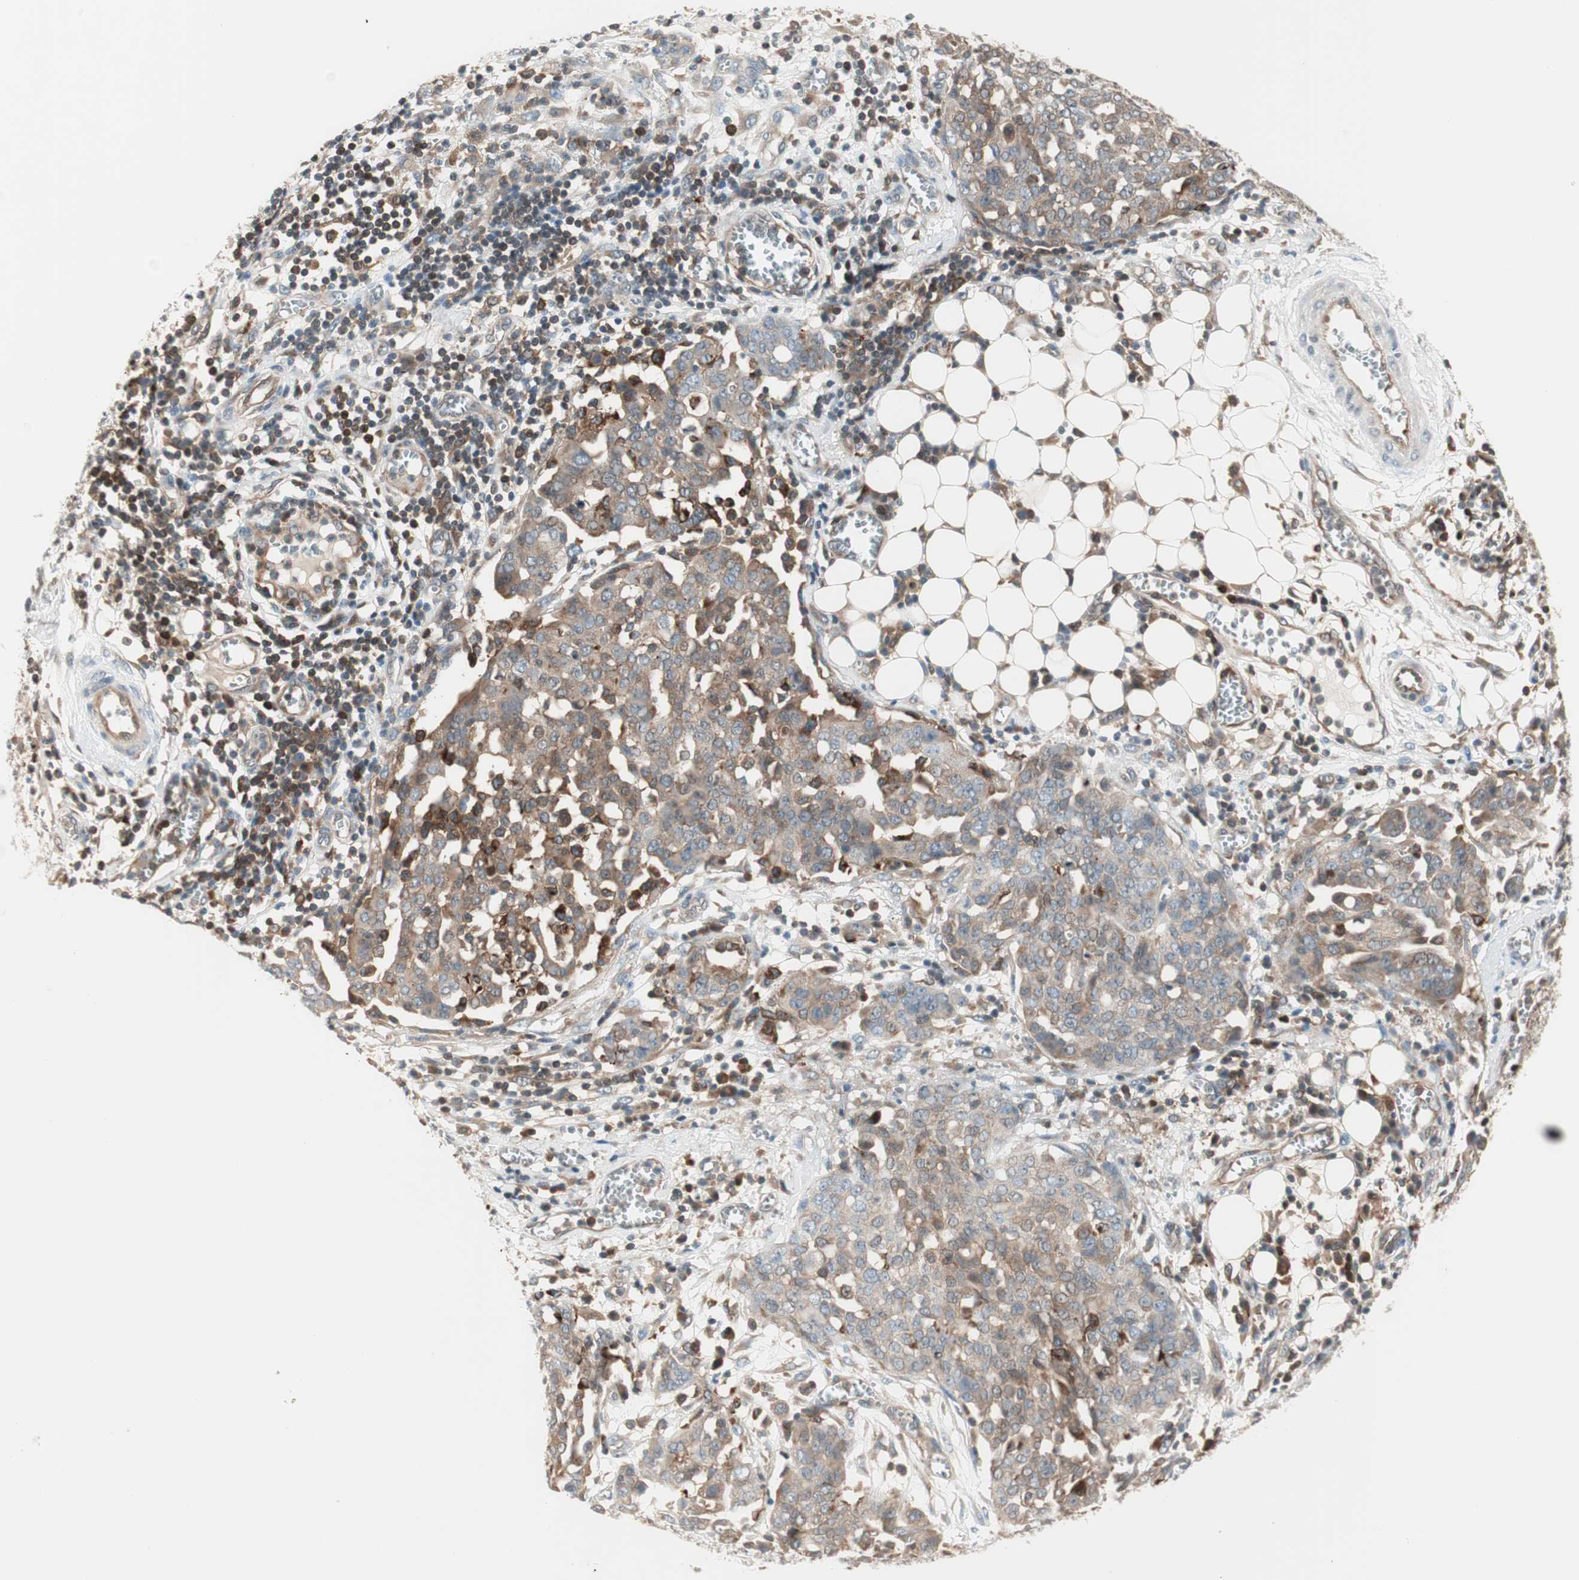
{"staining": {"intensity": "moderate", "quantity": ">75%", "location": "cytoplasmic/membranous"}, "tissue": "ovarian cancer", "cell_type": "Tumor cells", "image_type": "cancer", "snomed": [{"axis": "morphology", "description": "Cystadenocarcinoma, serous, NOS"}, {"axis": "topography", "description": "Soft tissue"}, {"axis": "topography", "description": "Ovary"}], "caption": "Immunohistochemical staining of ovarian serous cystadenocarcinoma displays medium levels of moderate cytoplasmic/membranous protein expression in approximately >75% of tumor cells.", "gene": "GALT", "patient": {"sex": "female", "age": 57}}